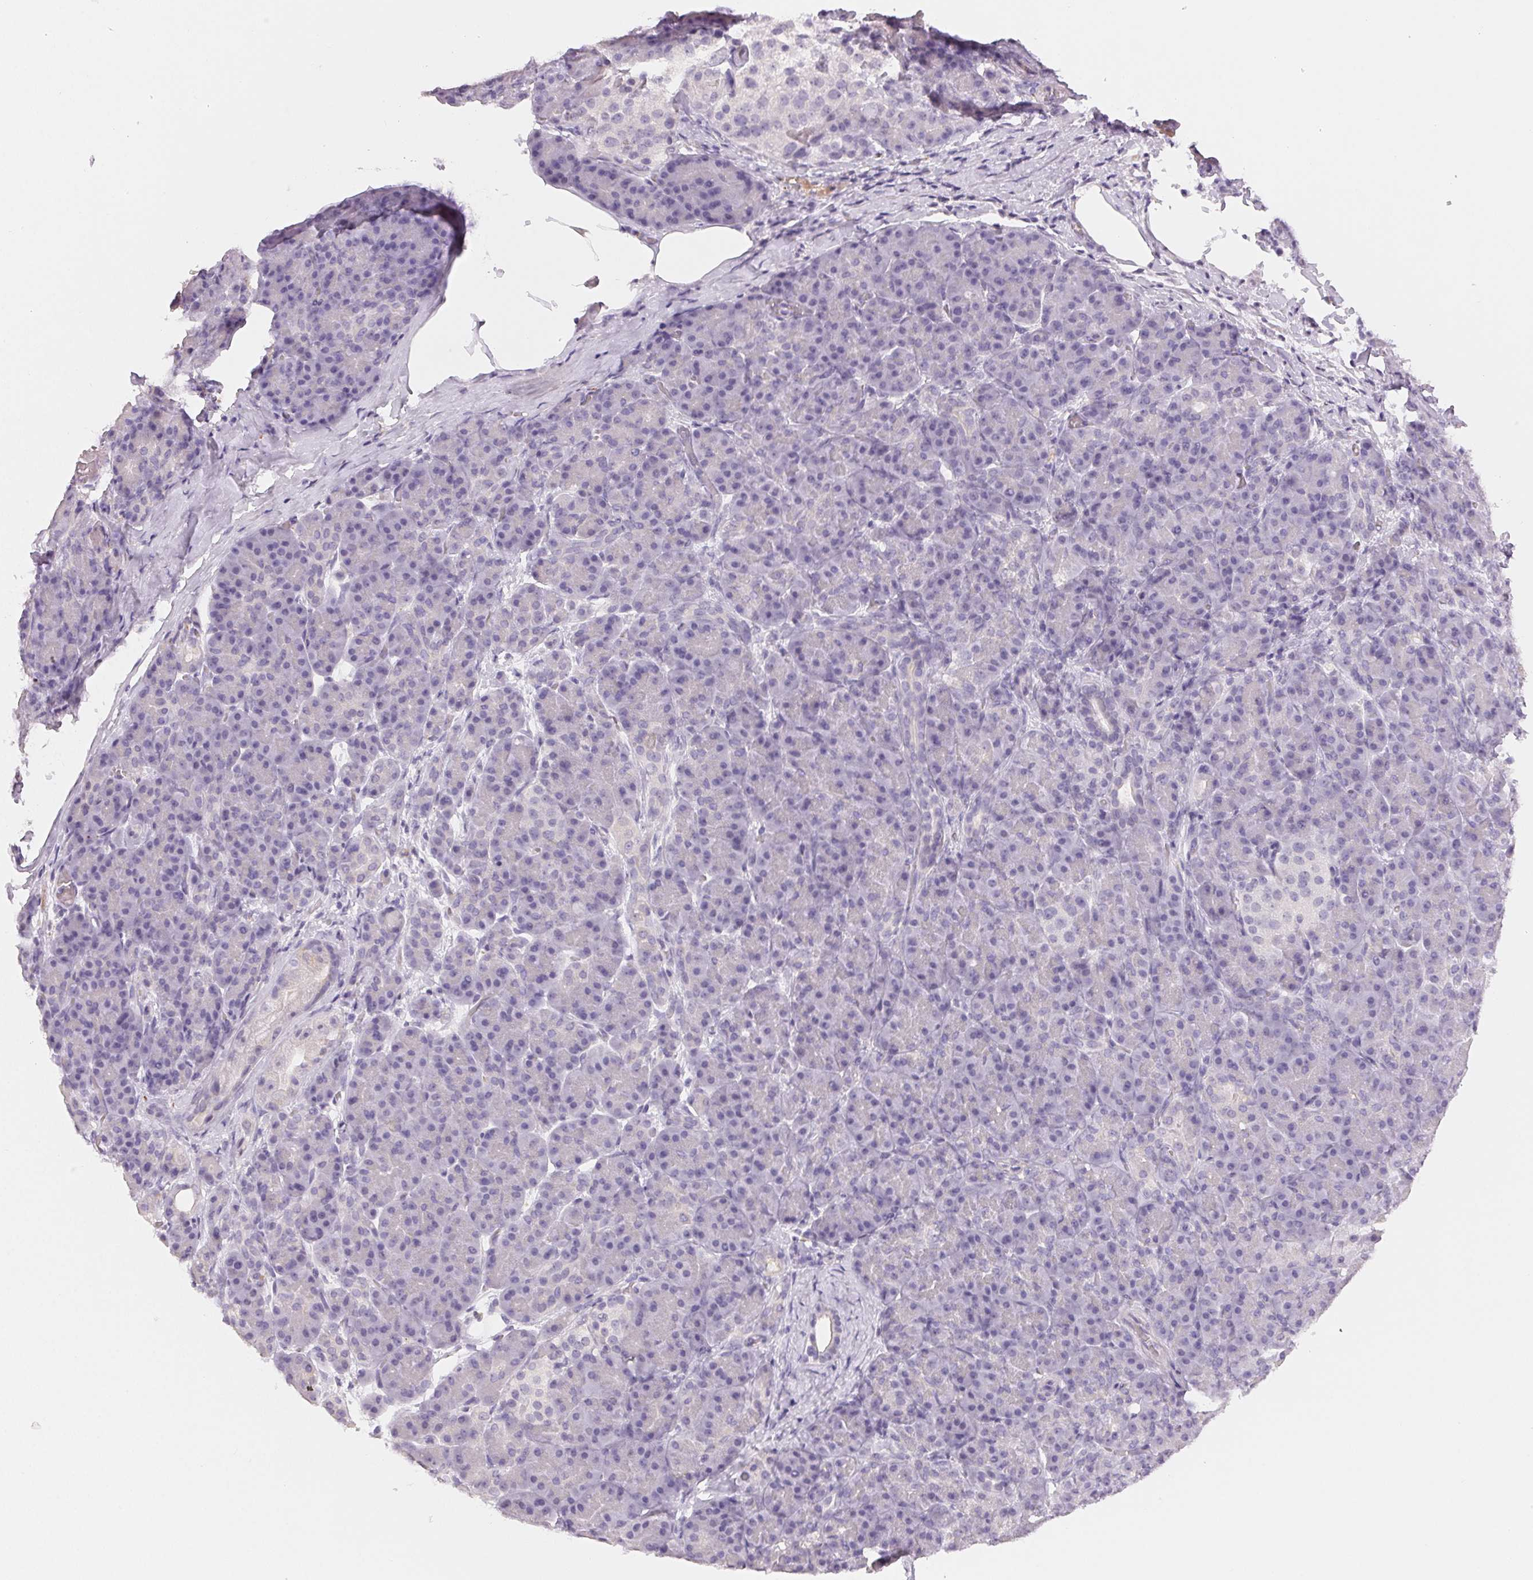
{"staining": {"intensity": "negative", "quantity": "none", "location": "none"}, "tissue": "pancreas", "cell_type": "Exocrine glandular cells", "image_type": "normal", "snomed": [{"axis": "morphology", "description": "Normal tissue, NOS"}, {"axis": "topography", "description": "Pancreas"}], "caption": "Immunohistochemistry micrograph of benign human pancreas stained for a protein (brown), which reveals no staining in exocrine glandular cells.", "gene": "BPIFB2", "patient": {"sex": "male", "age": 57}}